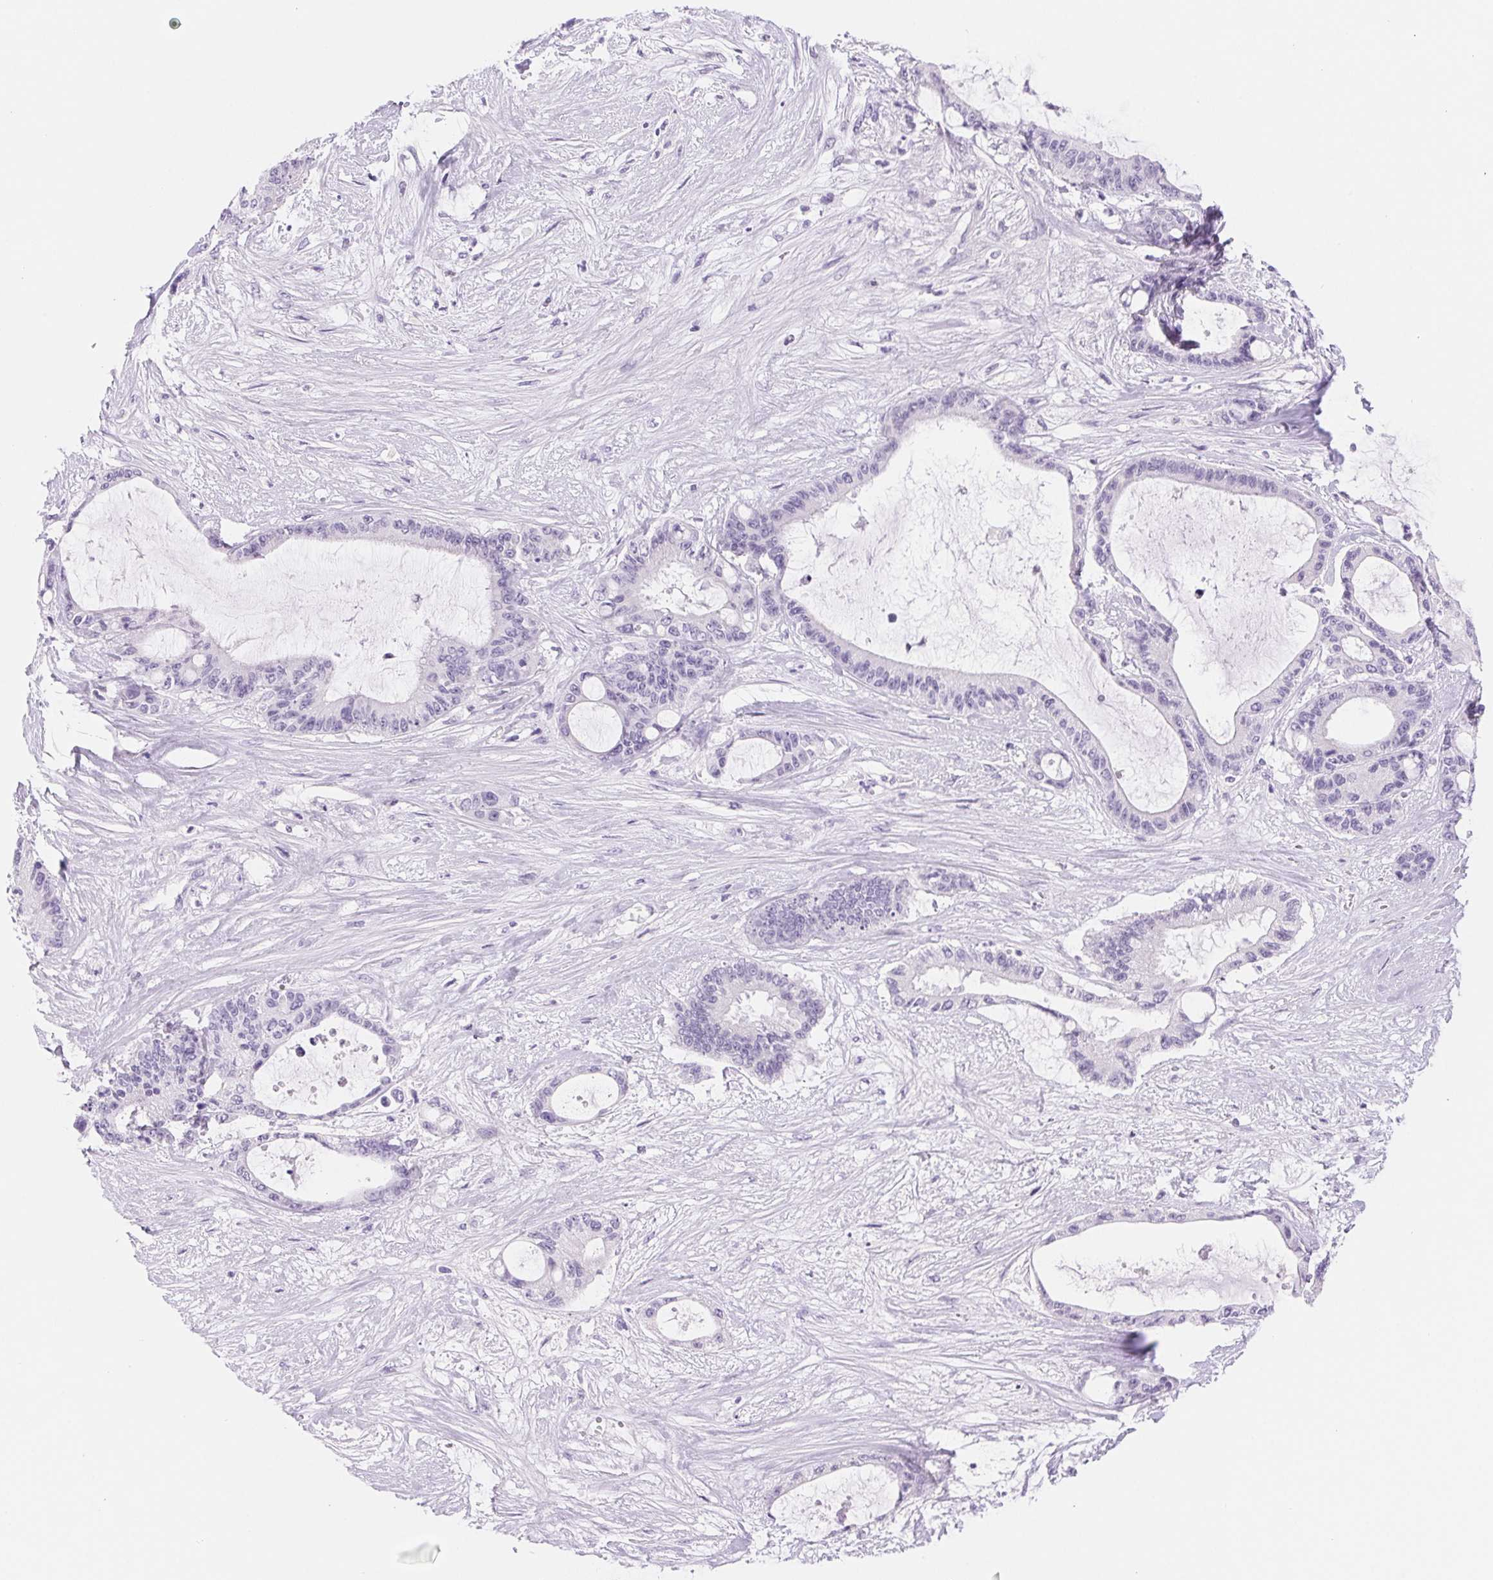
{"staining": {"intensity": "negative", "quantity": "none", "location": "none"}, "tissue": "liver cancer", "cell_type": "Tumor cells", "image_type": "cancer", "snomed": [{"axis": "morphology", "description": "Normal tissue, NOS"}, {"axis": "morphology", "description": "Cholangiocarcinoma"}, {"axis": "topography", "description": "Liver"}, {"axis": "topography", "description": "Peripheral nerve tissue"}], "caption": "Immunohistochemistry (IHC) photomicrograph of liver cancer (cholangiocarcinoma) stained for a protein (brown), which demonstrates no staining in tumor cells.", "gene": "ASGR2", "patient": {"sex": "female", "age": 73}}